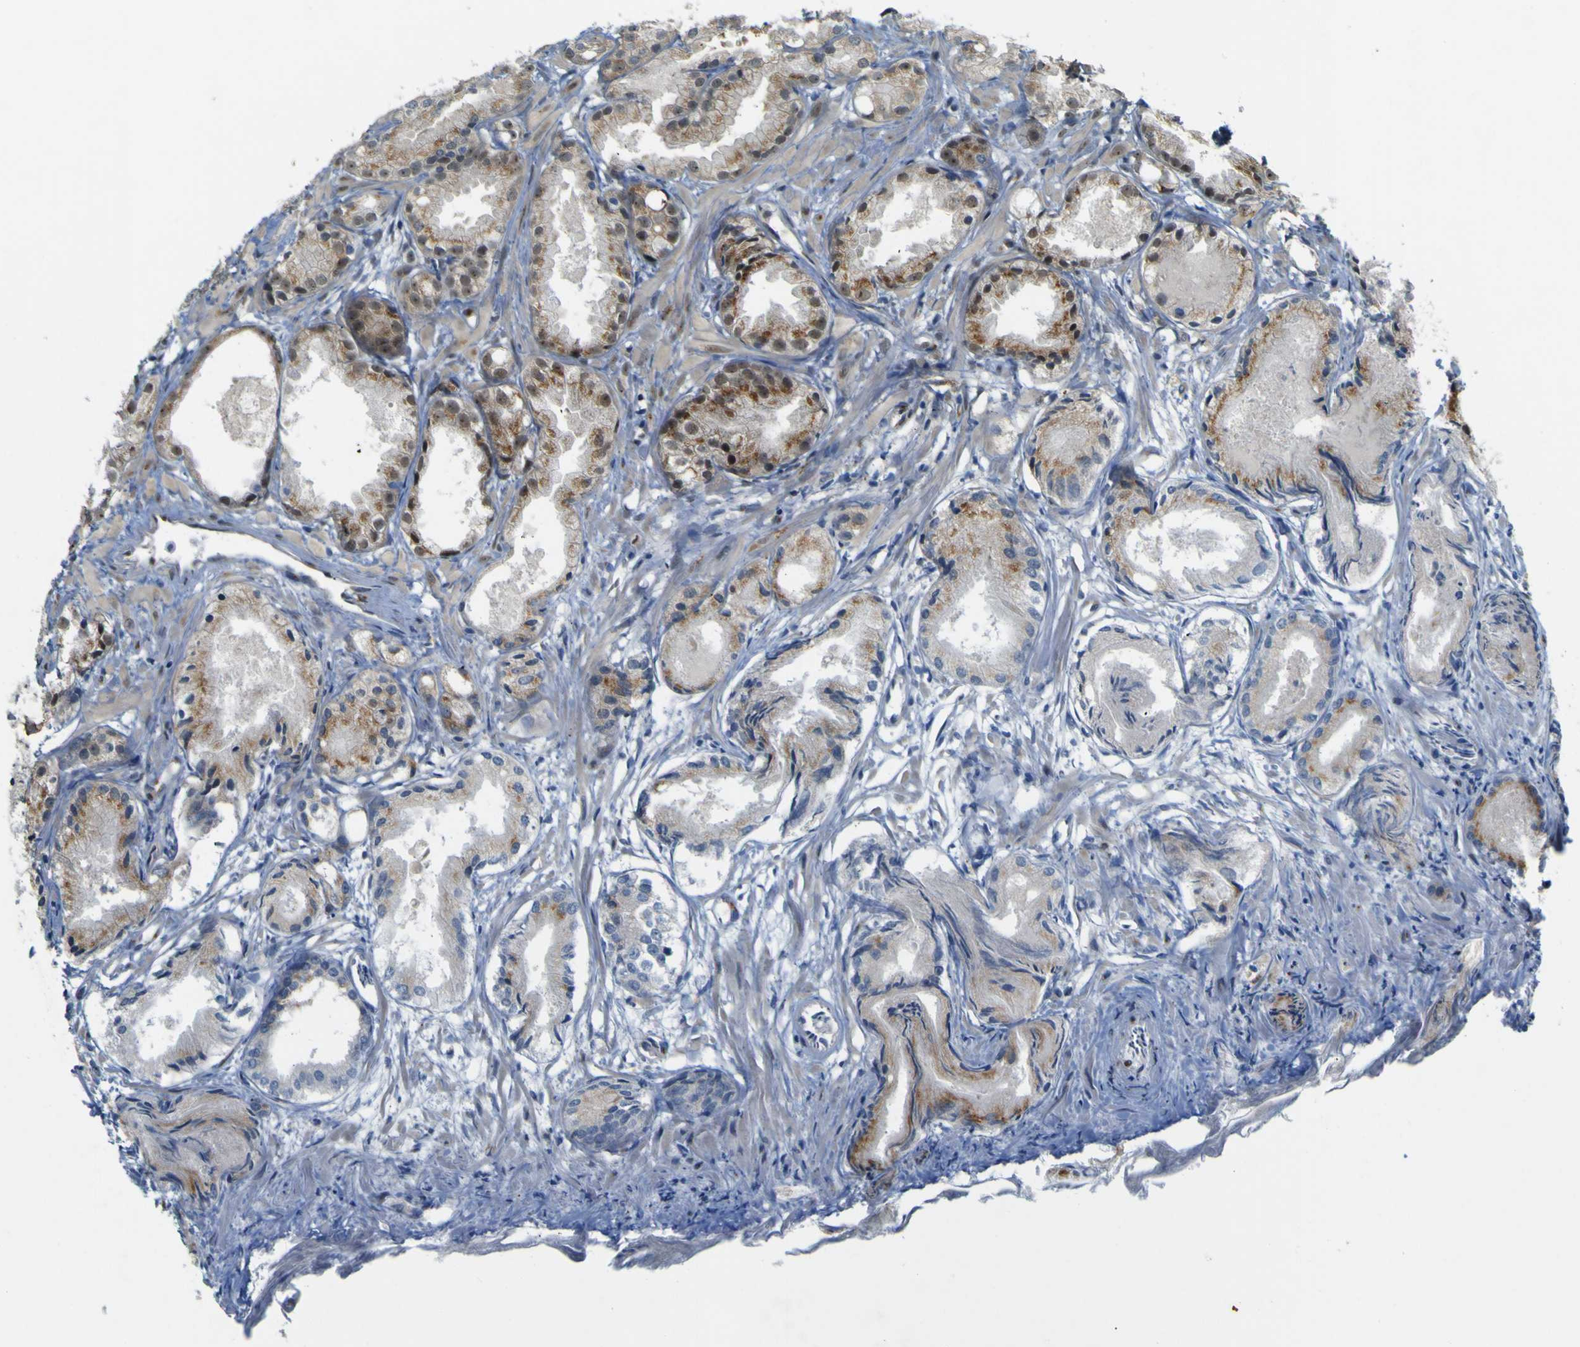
{"staining": {"intensity": "moderate", "quantity": "<25%", "location": "cytoplasmic/membranous"}, "tissue": "prostate cancer", "cell_type": "Tumor cells", "image_type": "cancer", "snomed": [{"axis": "morphology", "description": "Adenocarcinoma, Low grade"}, {"axis": "topography", "description": "Prostate"}], "caption": "The immunohistochemical stain shows moderate cytoplasmic/membranous positivity in tumor cells of prostate cancer tissue.", "gene": "IGF2R", "patient": {"sex": "male", "age": 72}}